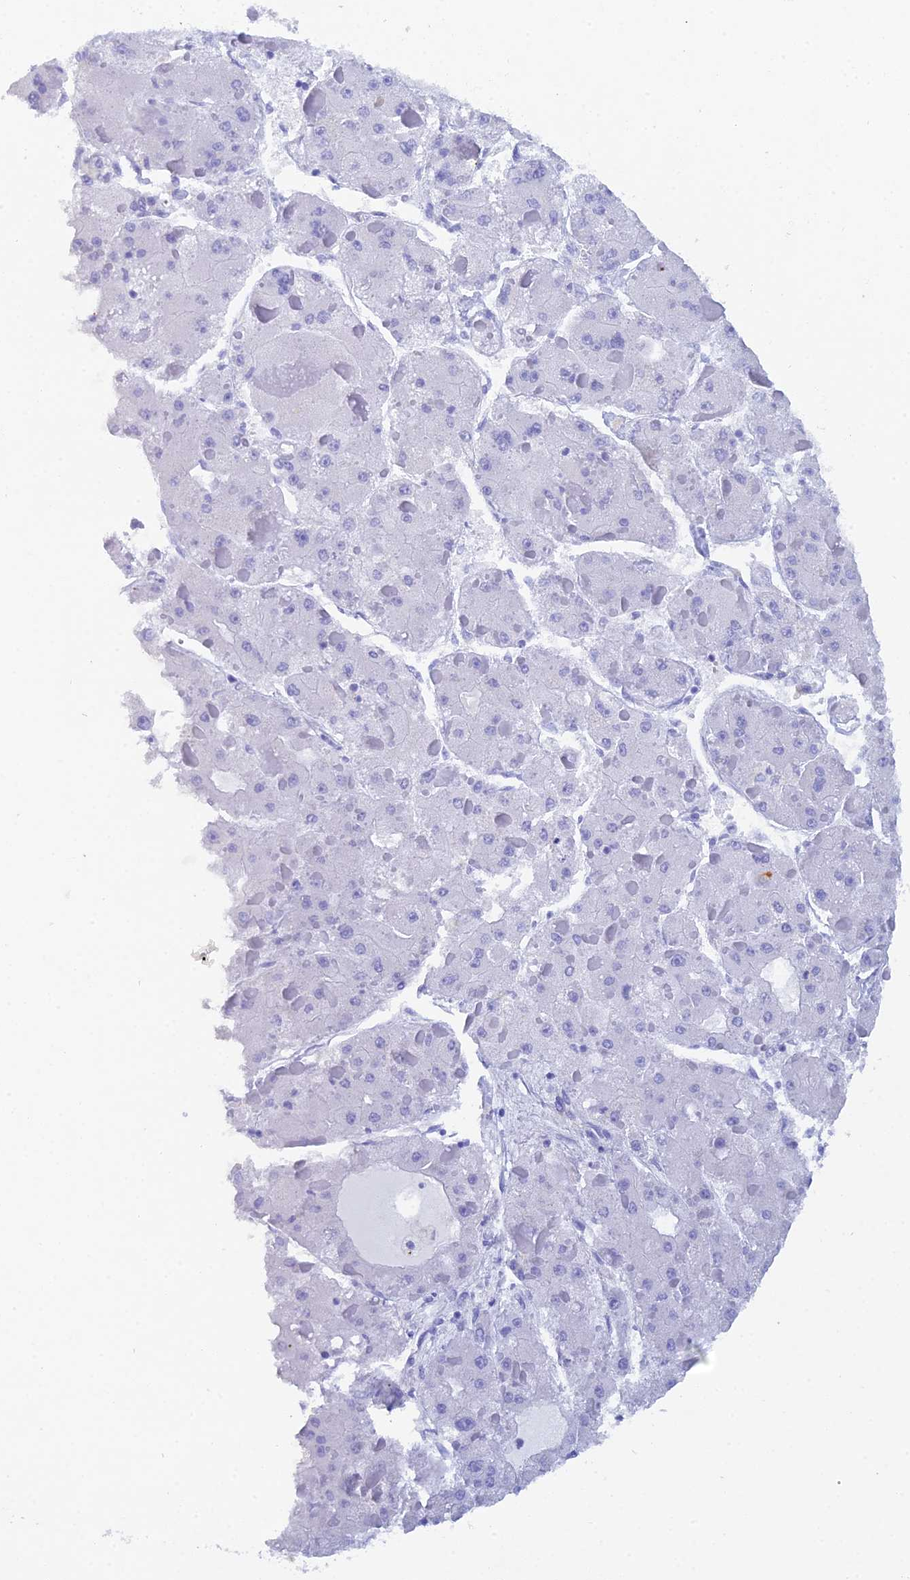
{"staining": {"intensity": "negative", "quantity": "none", "location": "none"}, "tissue": "liver cancer", "cell_type": "Tumor cells", "image_type": "cancer", "snomed": [{"axis": "morphology", "description": "Carcinoma, Hepatocellular, NOS"}, {"axis": "topography", "description": "Liver"}], "caption": "The IHC photomicrograph has no significant staining in tumor cells of liver cancer (hepatocellular carcinoma) tissue.", "gene": "REG1A", "patient": {"sex": "female", "age": 73}}